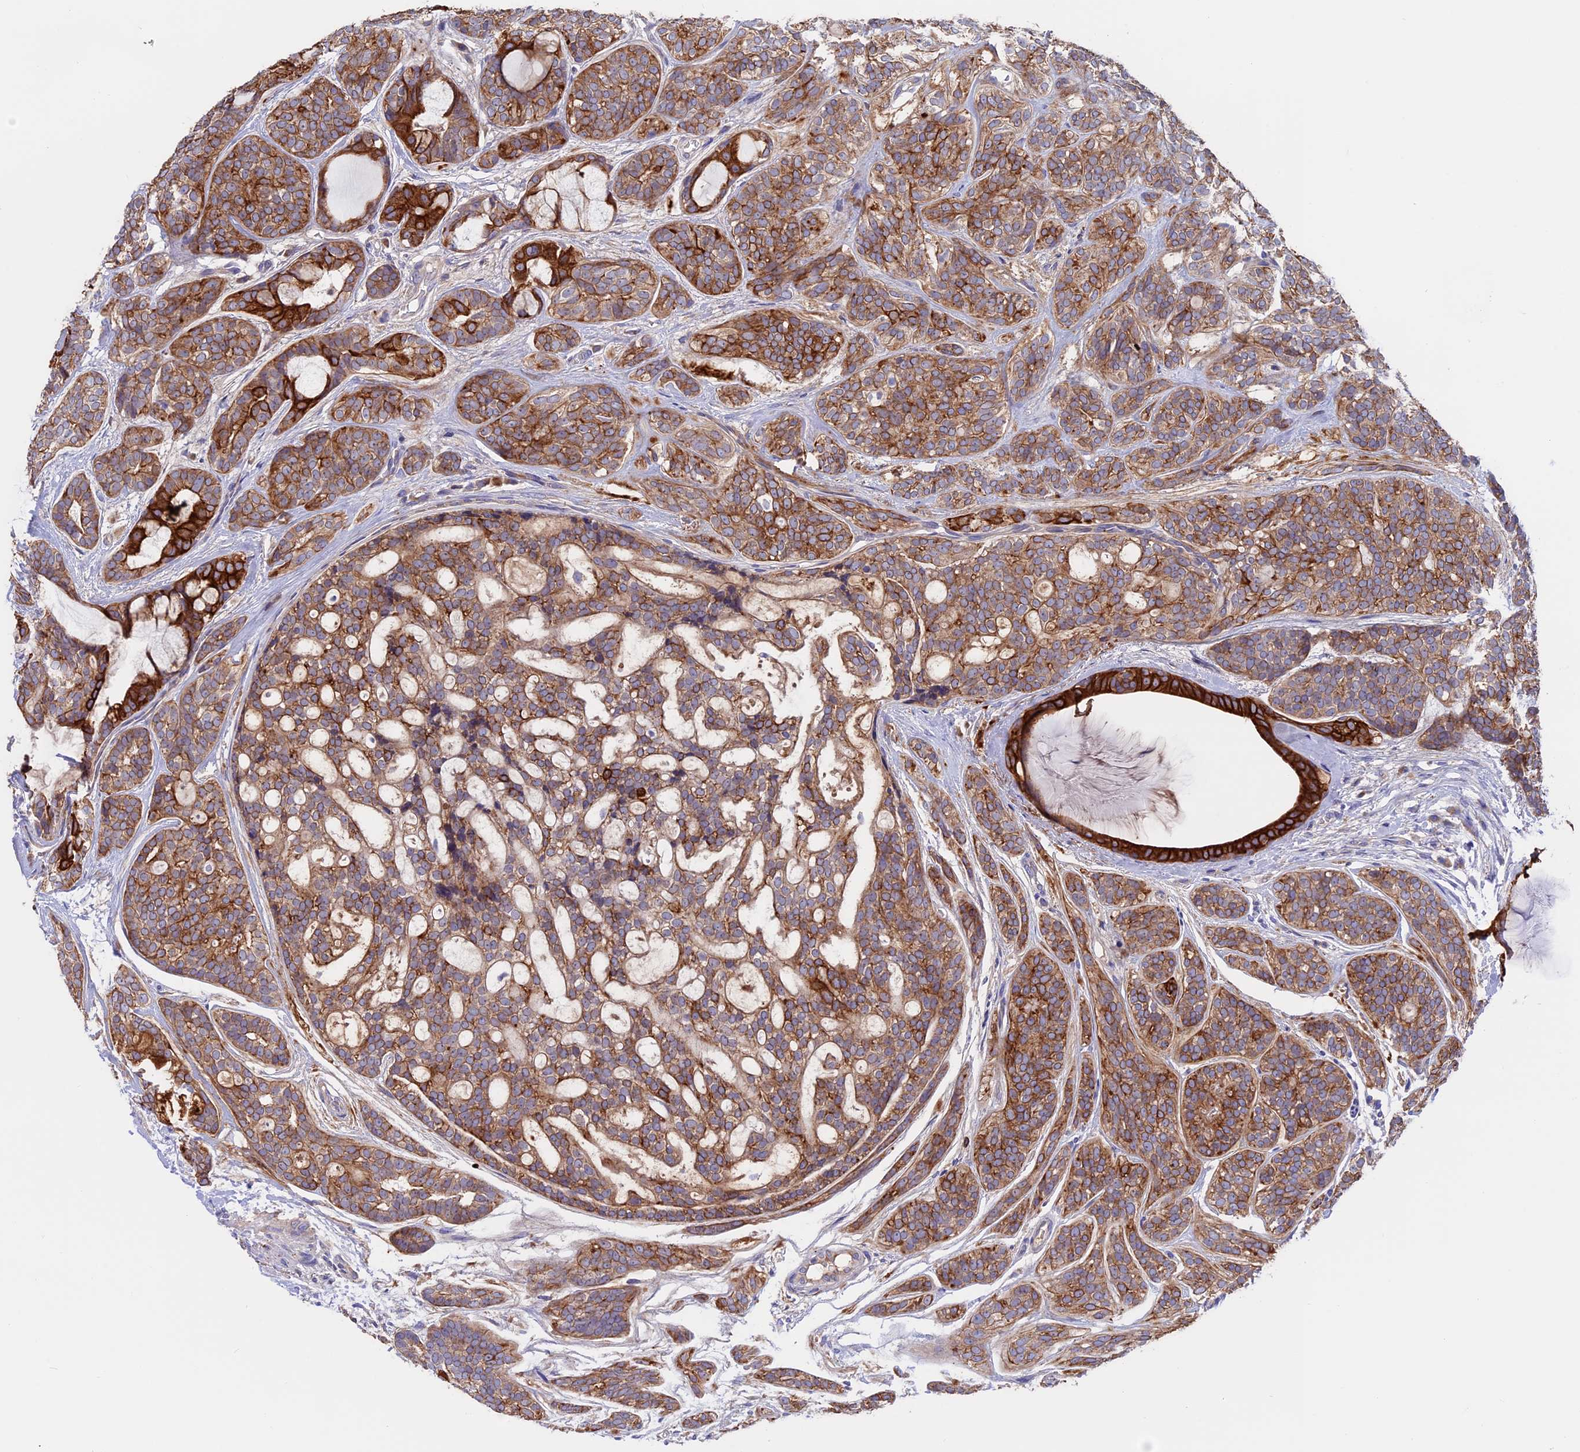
{"staining": {"intensity": "strong", "quantity": "25%-75%", "location": "cytoplasmic/membranous"}, "tissue": "head and neck cancer", "cell_type": "Tumor cells", "image_type": "cancer", "snomed": [{"axis": "morphology", "description": "Adenocarcinoma, NOS"}, {"axis": "topography", "description": "Head-Neck"}], "caption": "Immunohistochemistry (IHC) of human head and neck cancer (adenocarcinoma) shows high levels of strong cytoplasmic/membranous positivity in approximately 25%-75% of tumor cells.", "gene": "PTPN9", "patient": {"sex": "male", "age": 66}}